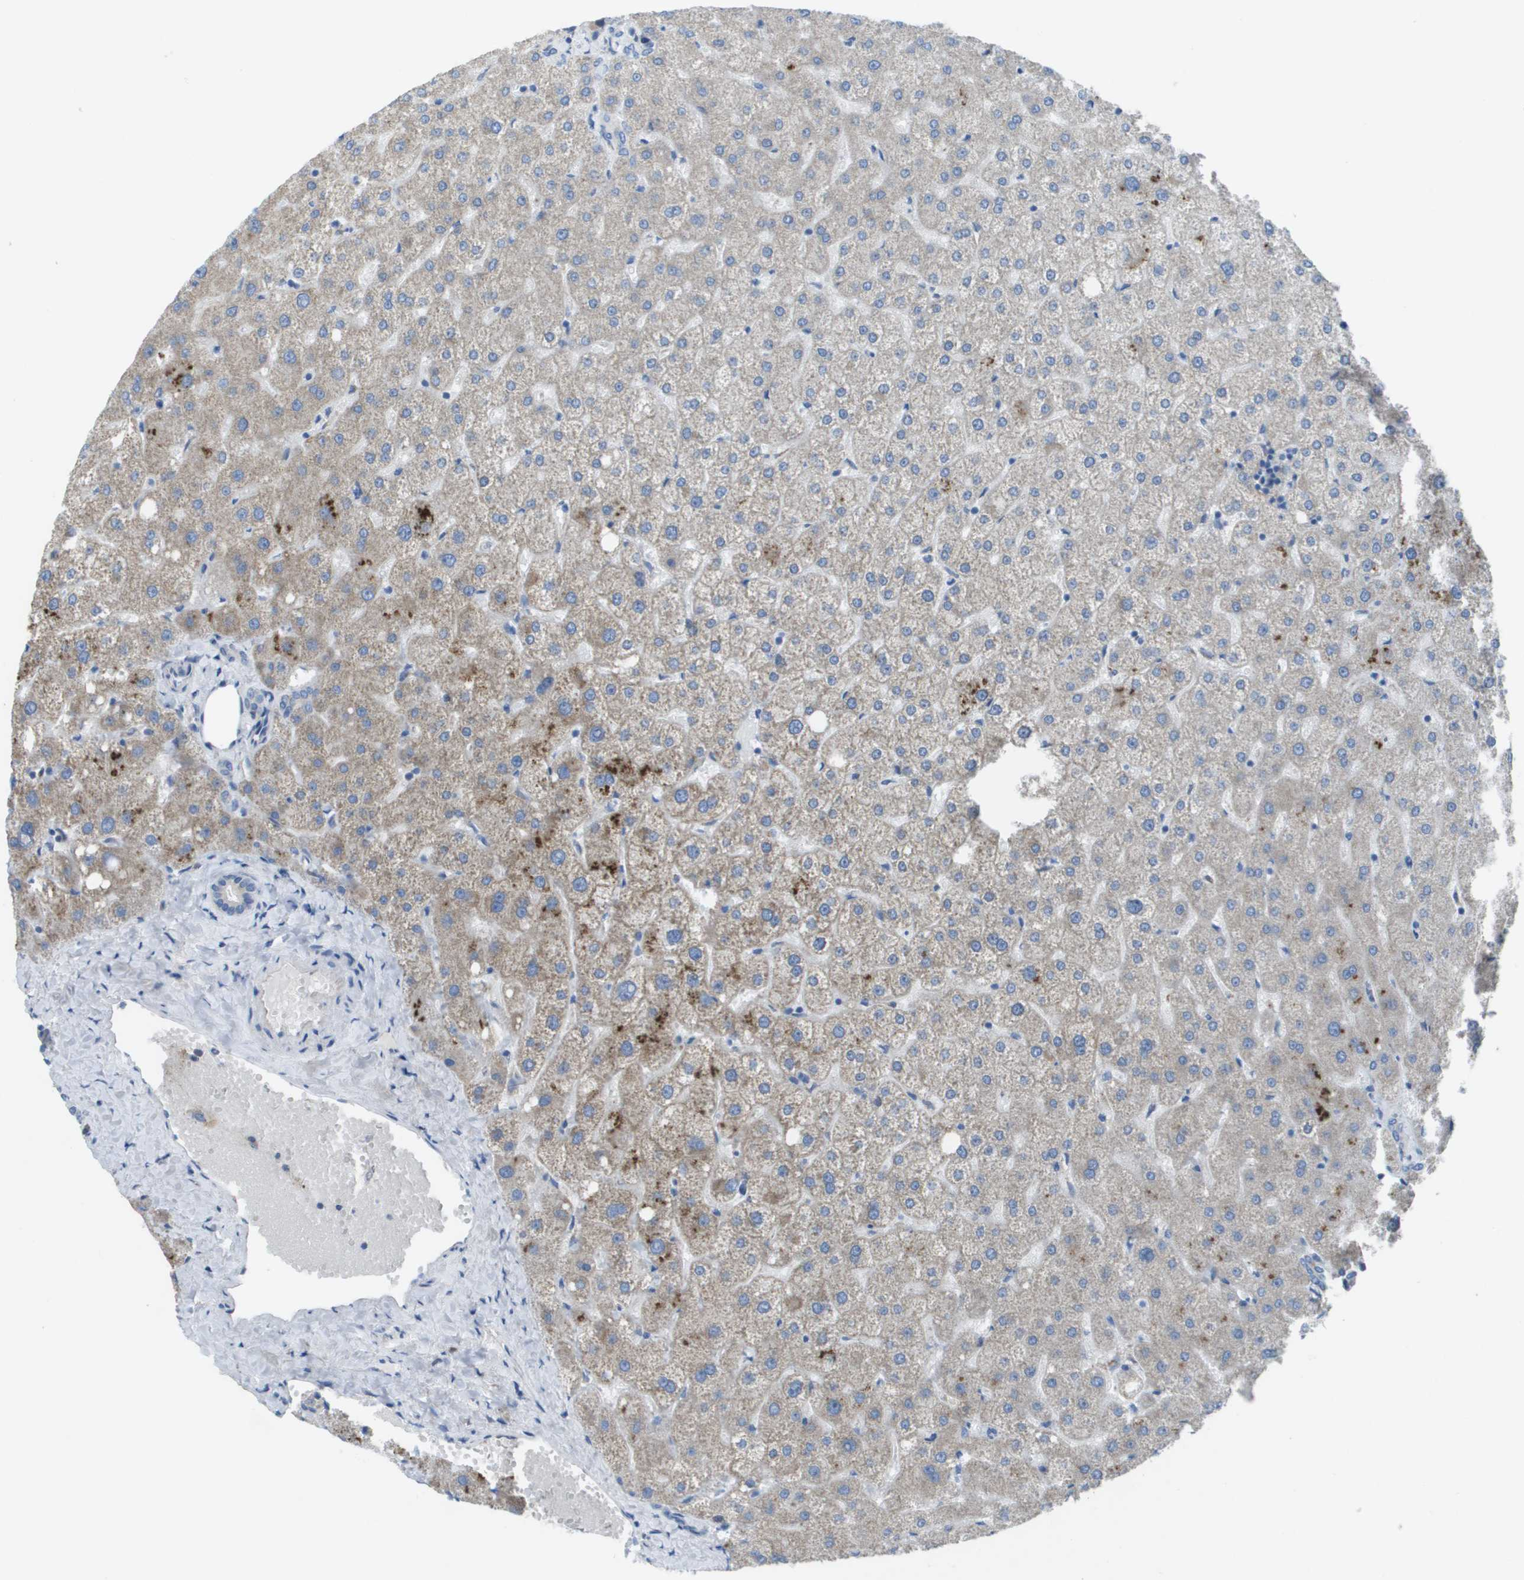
{"staining": {"intensity": "negative", "quantity": "none", "location": "none"}, "tissue": "liver", "cell_type": "Cholangiocytes", "image_type": "normal", "snomed": [{"axis": "morphology", "description": "Normal tissue, NOS"}, {"axis": "topography", "description": "Liver"}], "caption": "The photomicrograph demonstrates no staining of cholangiocytes in normal liver.", "gene": "CLCN2", "patient": {"sex": "male", "age": 73}}